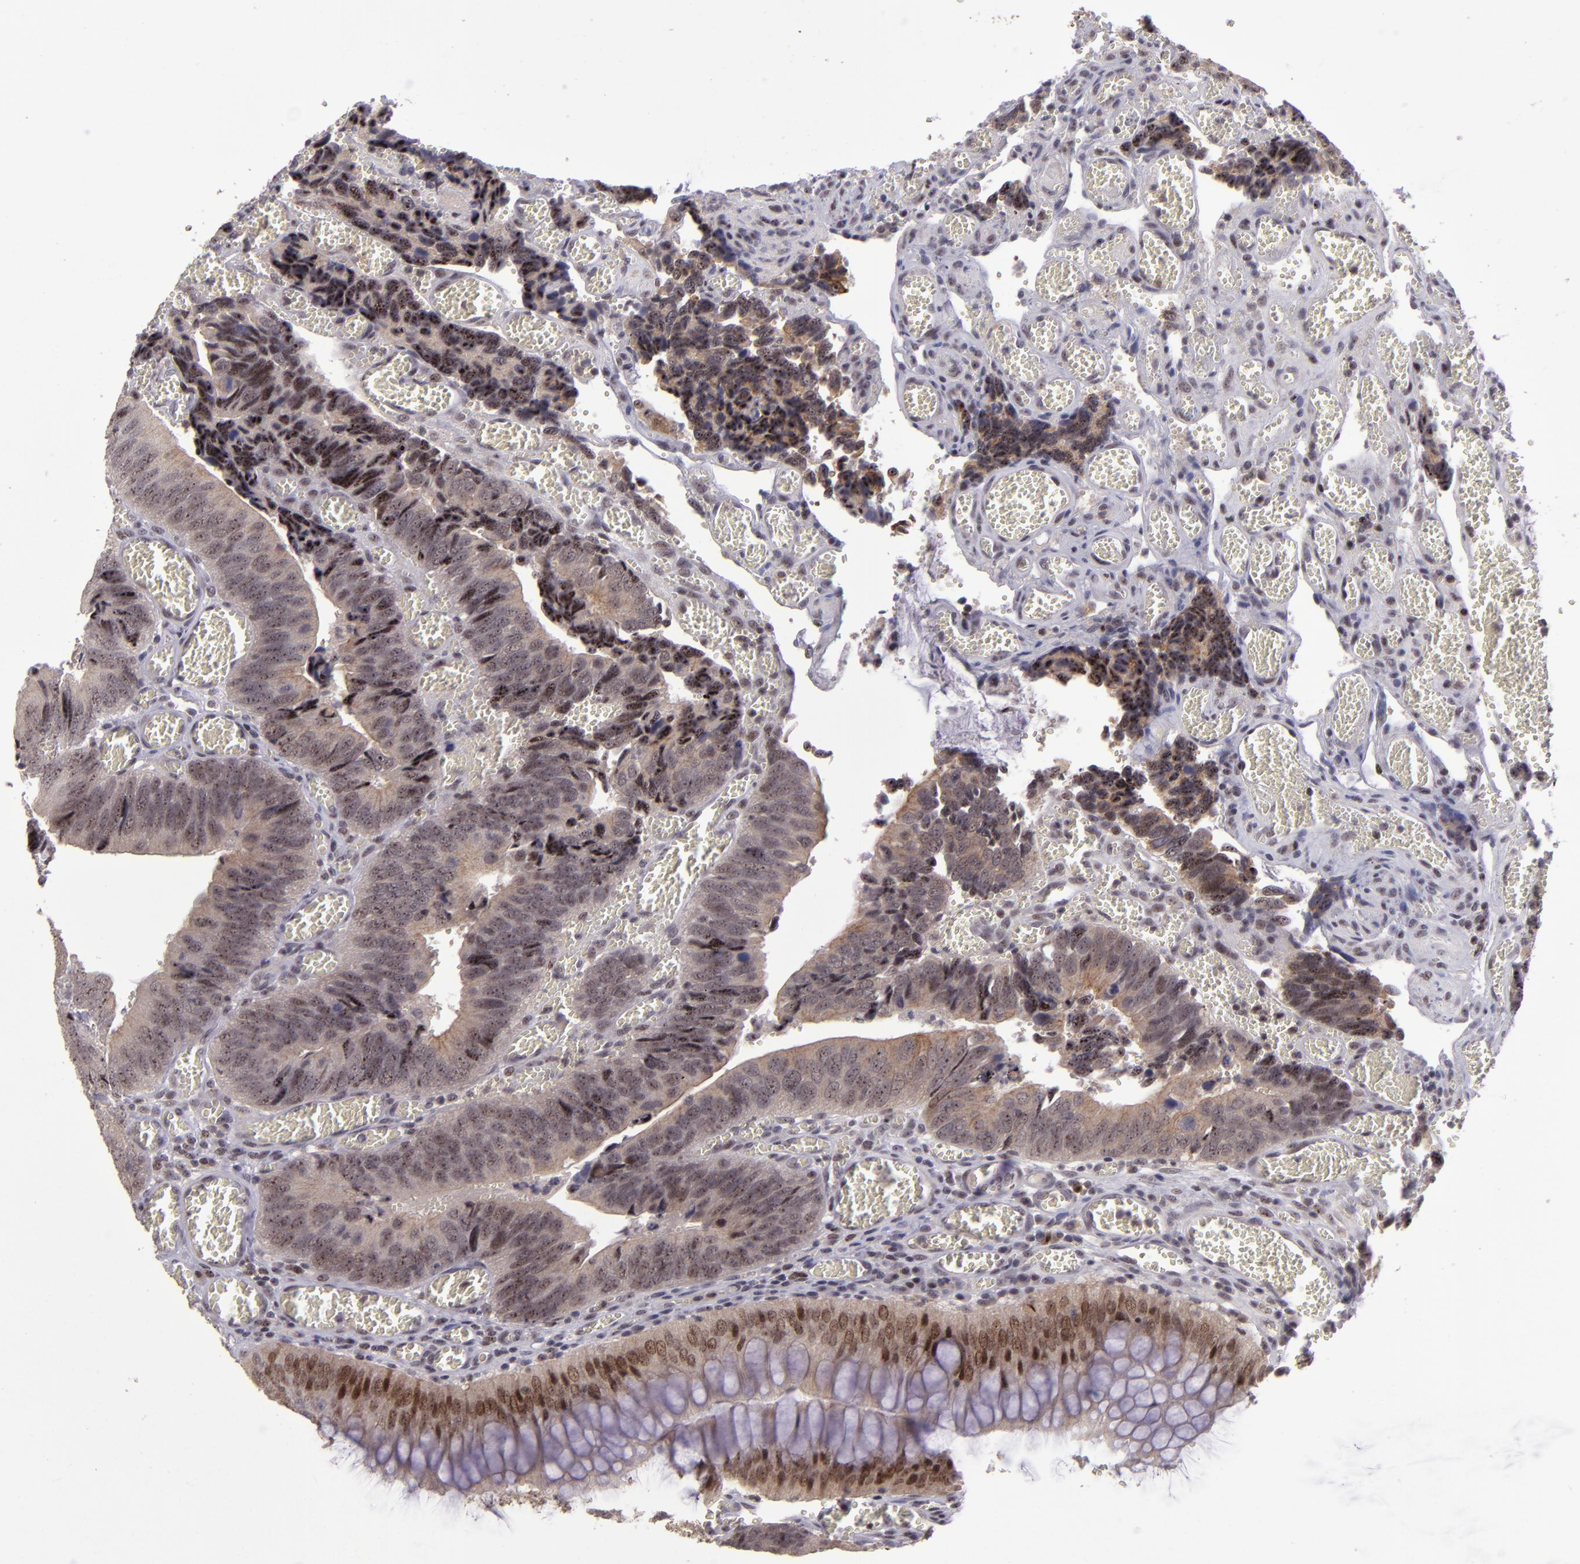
{"staining": {"intensity": "weak", "quantity": ">75%", "location": "cytoplasmic/membranous"}, "tissue": "colorectal cancer", "cell_type": "Tumor cells", "image_type": "cancer", "snomed": [{"axis": "morphology", "description": "Adenocarcinoma, NOS"}, {"axis": "topography", "description": "Colon"}], "caption": "The image demonstrates immunohistochemical staining of adenocarcinoma (colorectal). There is weak cytoplasmic/membranous expression is identified in approximately >75% of tumor cells.", "gene": "PCNX4", "patient": {"sex": "male", "age": 72}}